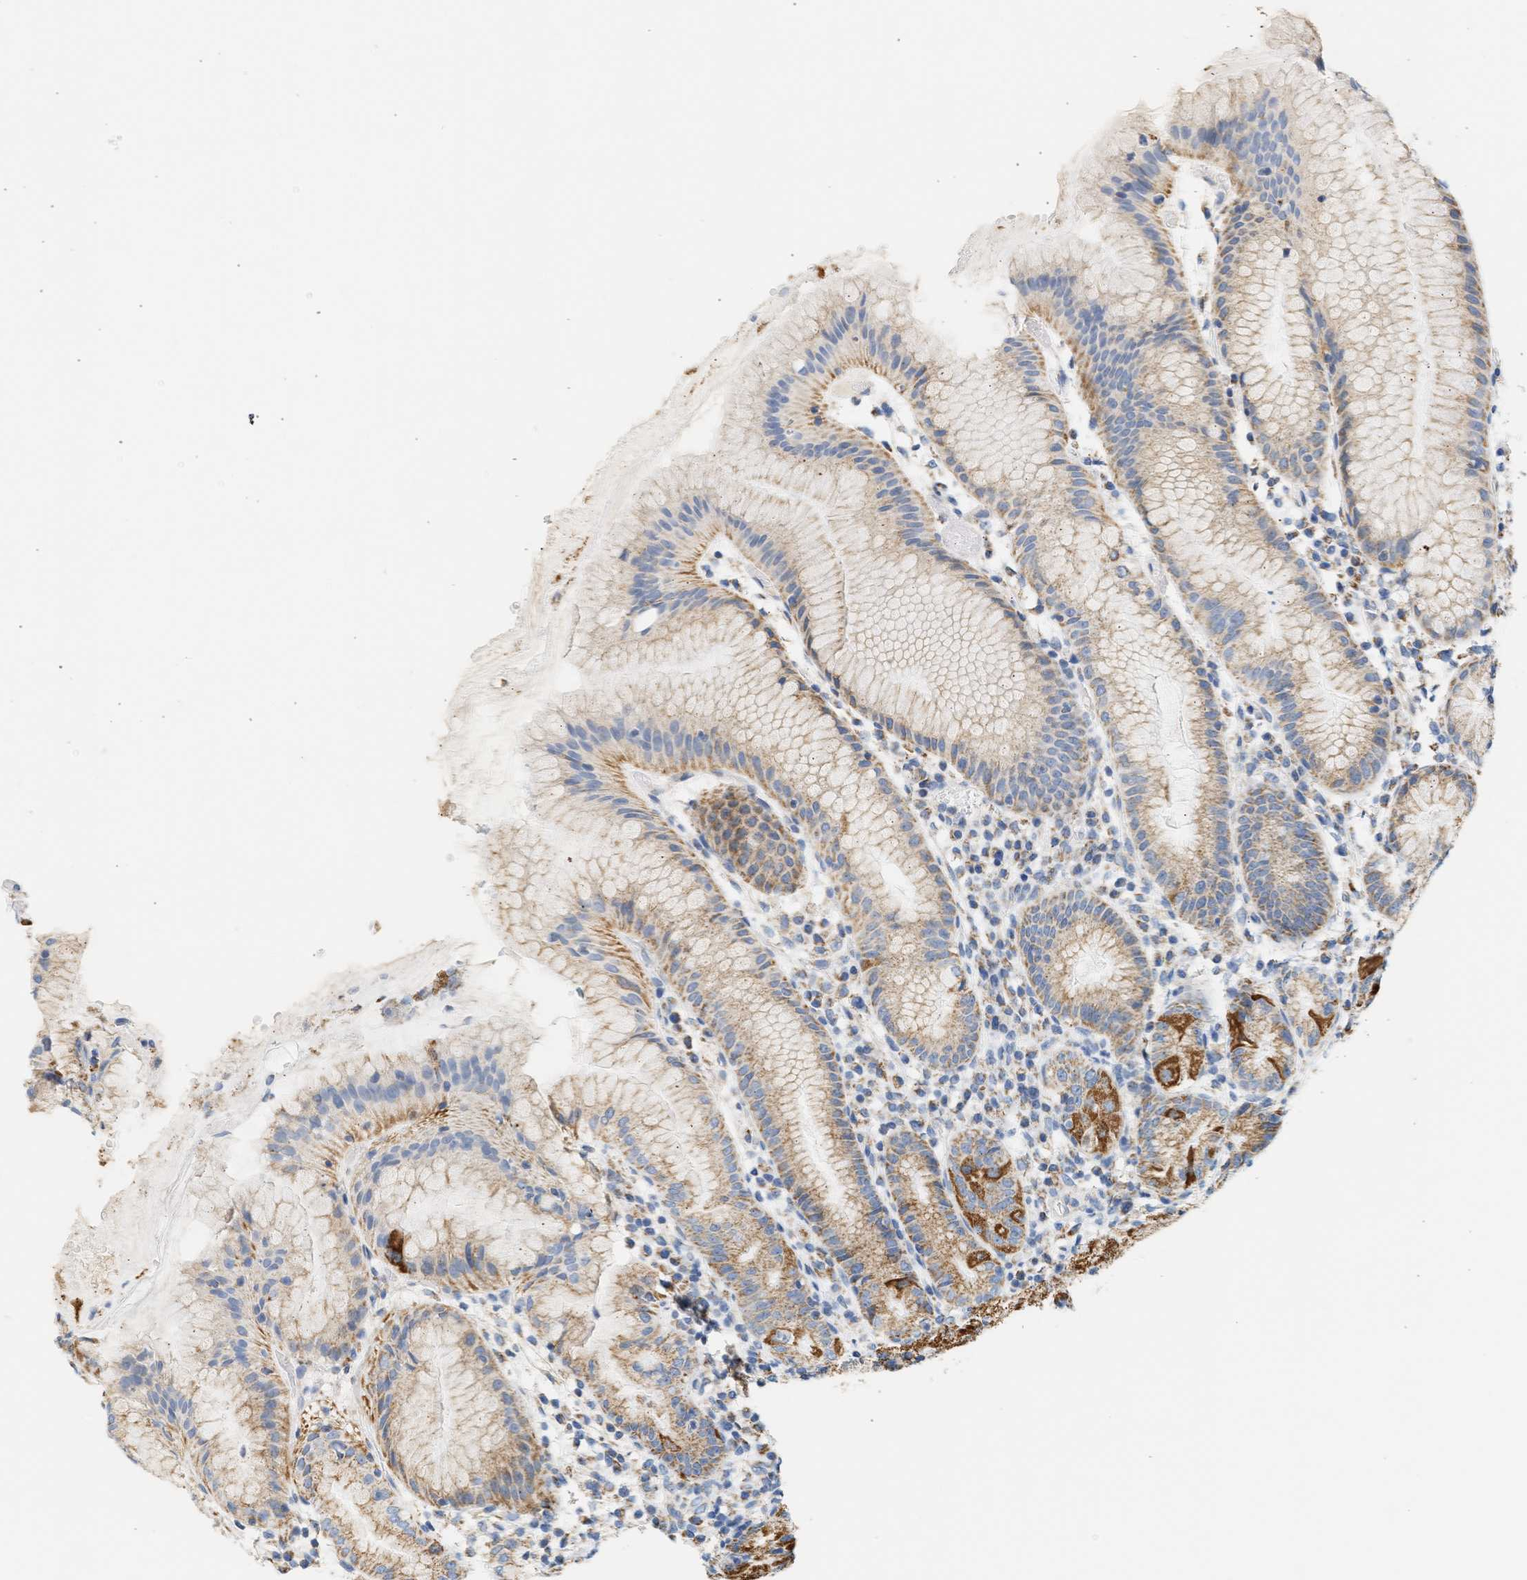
{"staining": {"intensity": "strong", "quantity": "25%-75%", "location": "cytoplasmic/membranous"}, "tissue": "stomach", "cell_type": "Glandular cells", "image_type": "normal", "snomed": [{"axis": "morphology", "description": "Normal tissue, NOS"}, {"axis": "topography", "description": "Stomach"}, {"axis": "topography", "description": "Stomach, lower"}], "caption": "Protein expression analysis of normal stomach reveals strong cytoplasmic/membranous expression in approximately 25%-75% of glandular cells.", "gene": "GRPEL2", "patient": {"sex": "female", "age": 75}}